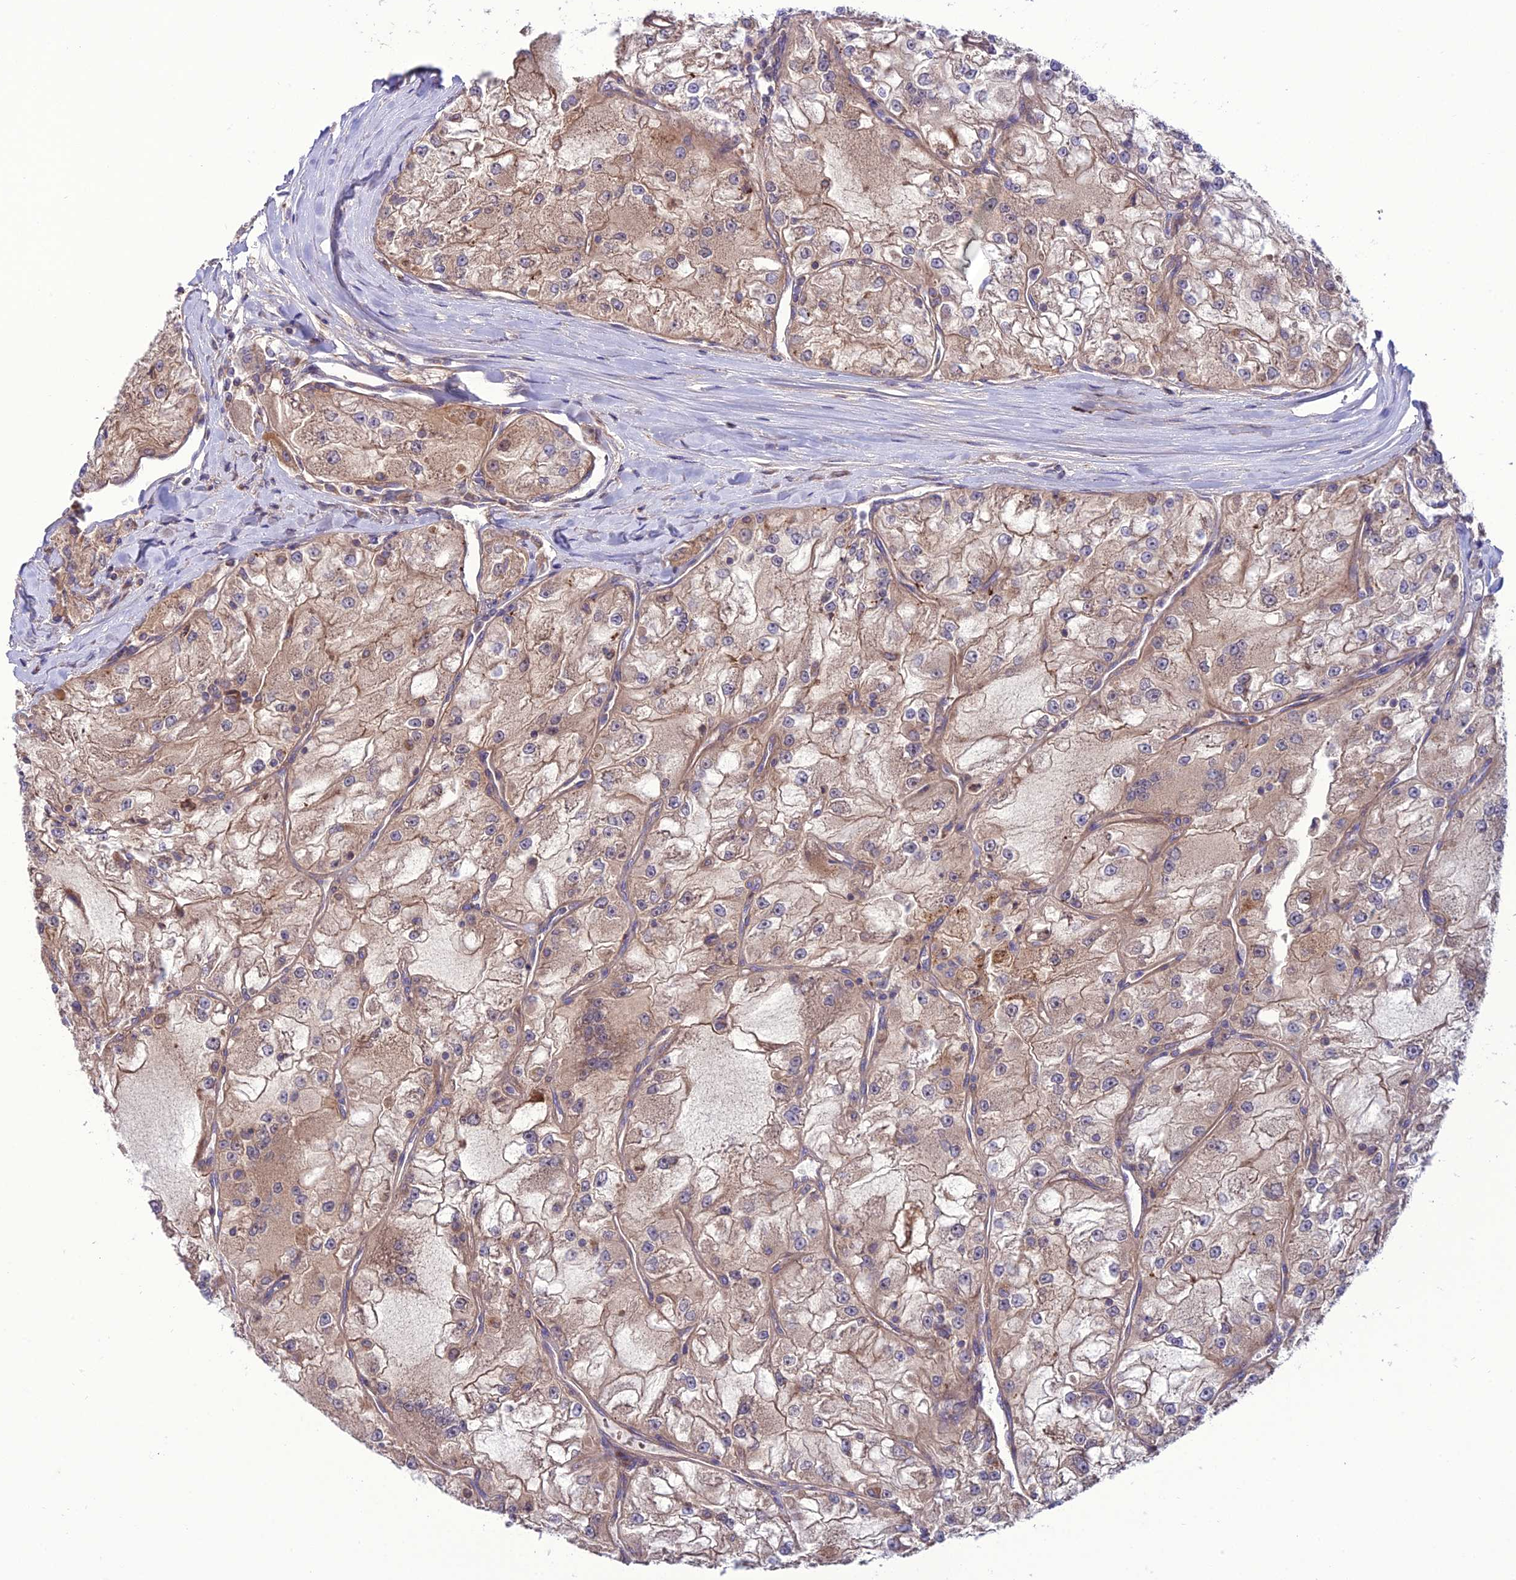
{"staining": {"intensity": "moderate", "quantity": ">75%", "location": "cytoplasmic/membranous"}, "tissue": "renal cancer", "cell_type": "Tumor cells", "image_type": "cancer", "snomed": [{"axis": "morphology", "description": "Adenocarcinoma, NOS"}, {"axis": "topography", "description": "Kidney"}], "caption": "Renal adenocarcinoma stained with a protein marker exhibits moderate staining in tumor cells.", "gene": "PPIL3", "patient": {"sex": "female", "age": 72}}